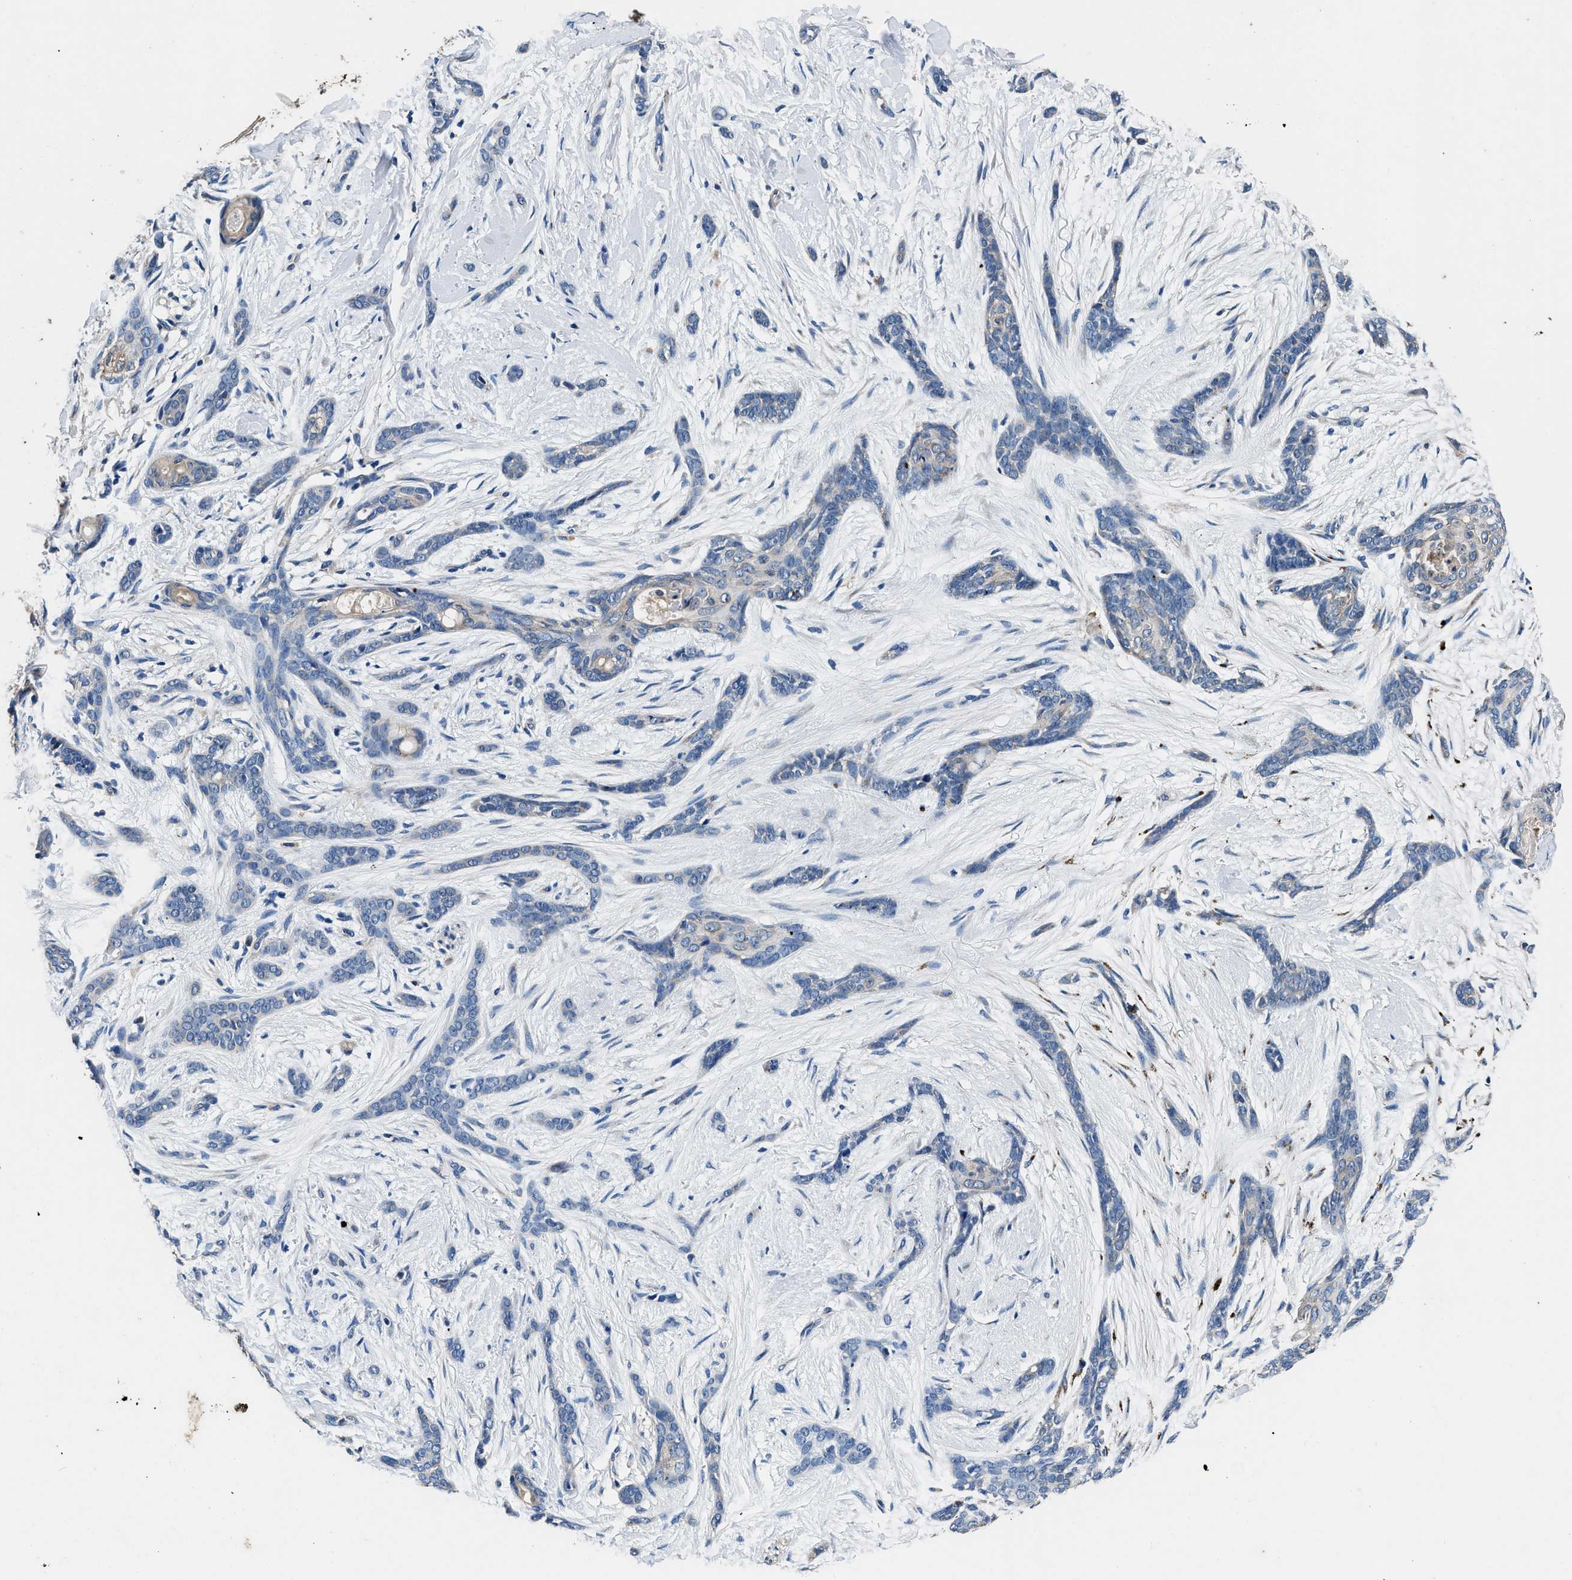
{"staining": {"intensity": "negative", "quantity": "none", "location": "none"}, "tissue": "skin cancer", "cell_type": "Tumor cells", "image_type": "cancer", "snomed": [{"axis": "morphology", "description": "Basal cell carcinoma"}, {"axis": "morphology", "description": "Adnexal tumor, benign"}, {"axis": "topography", "description": "Skin"}], "caption": "There is no significant positivity in tumor cells of skin benign adnexal tumor.", "gene": "DHRS7B", "patient": {"sex": "female", "age": 42}}